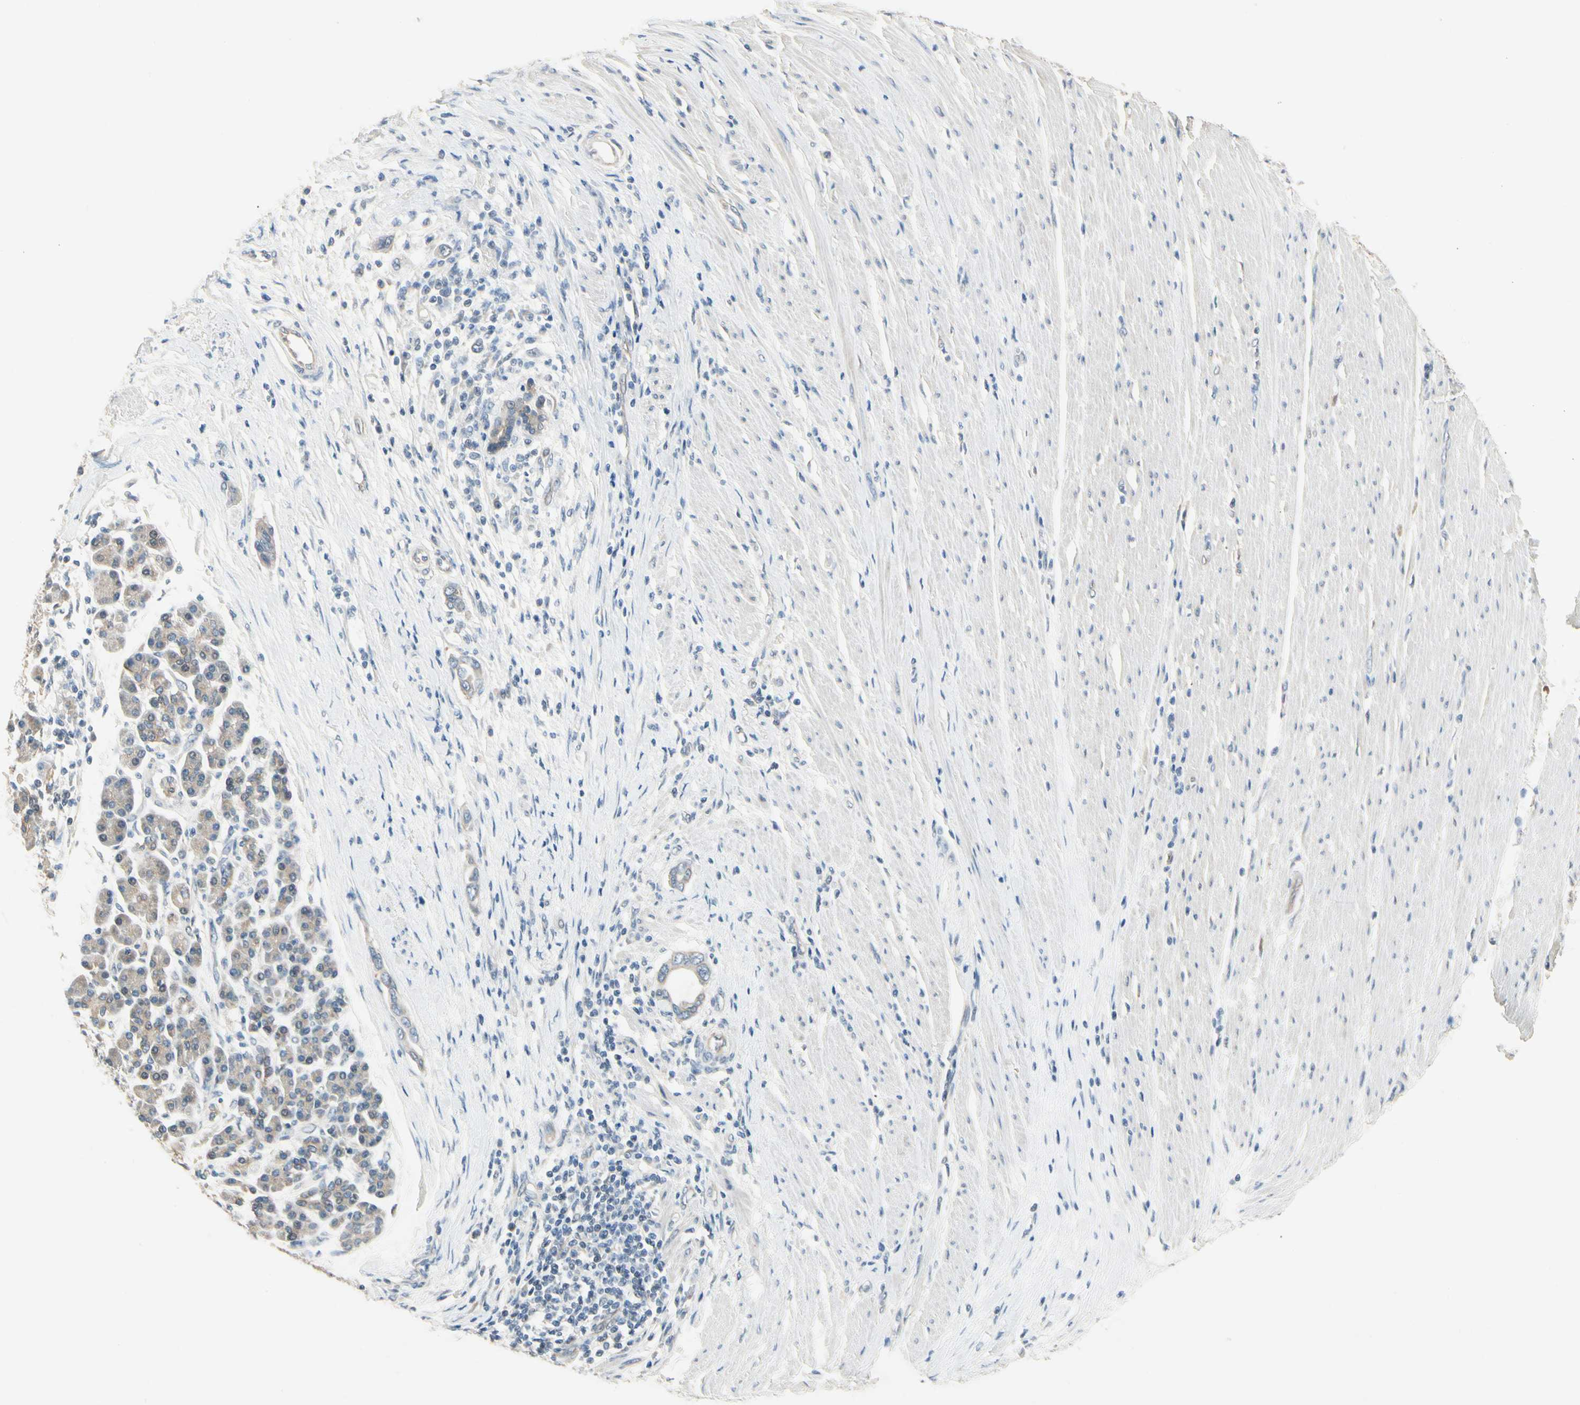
{"staining": {"intensity": "weak", "quantity": "<25%", "location": "cytoplasmic/membranous"}, "tissue": "pancreatic cancer", "cell_type": "Tumor cells", "image_type": "cancer", "snomed": [{"axis": "morphology", "description": "Adenocarcinoma, NOS"}, {"axis": "topography", "description": "Pancreas"}], "caption": "This micrograph is of pancreatic cancer (adenocarcinoma) stained with immunohistochemistry (IHC) to label a protein in brown with the nuclei are counter-stained blue. There is no staining in tumor cells.", "gene": "SPINK4", "patient": {"sex": "female", "age": 57}}